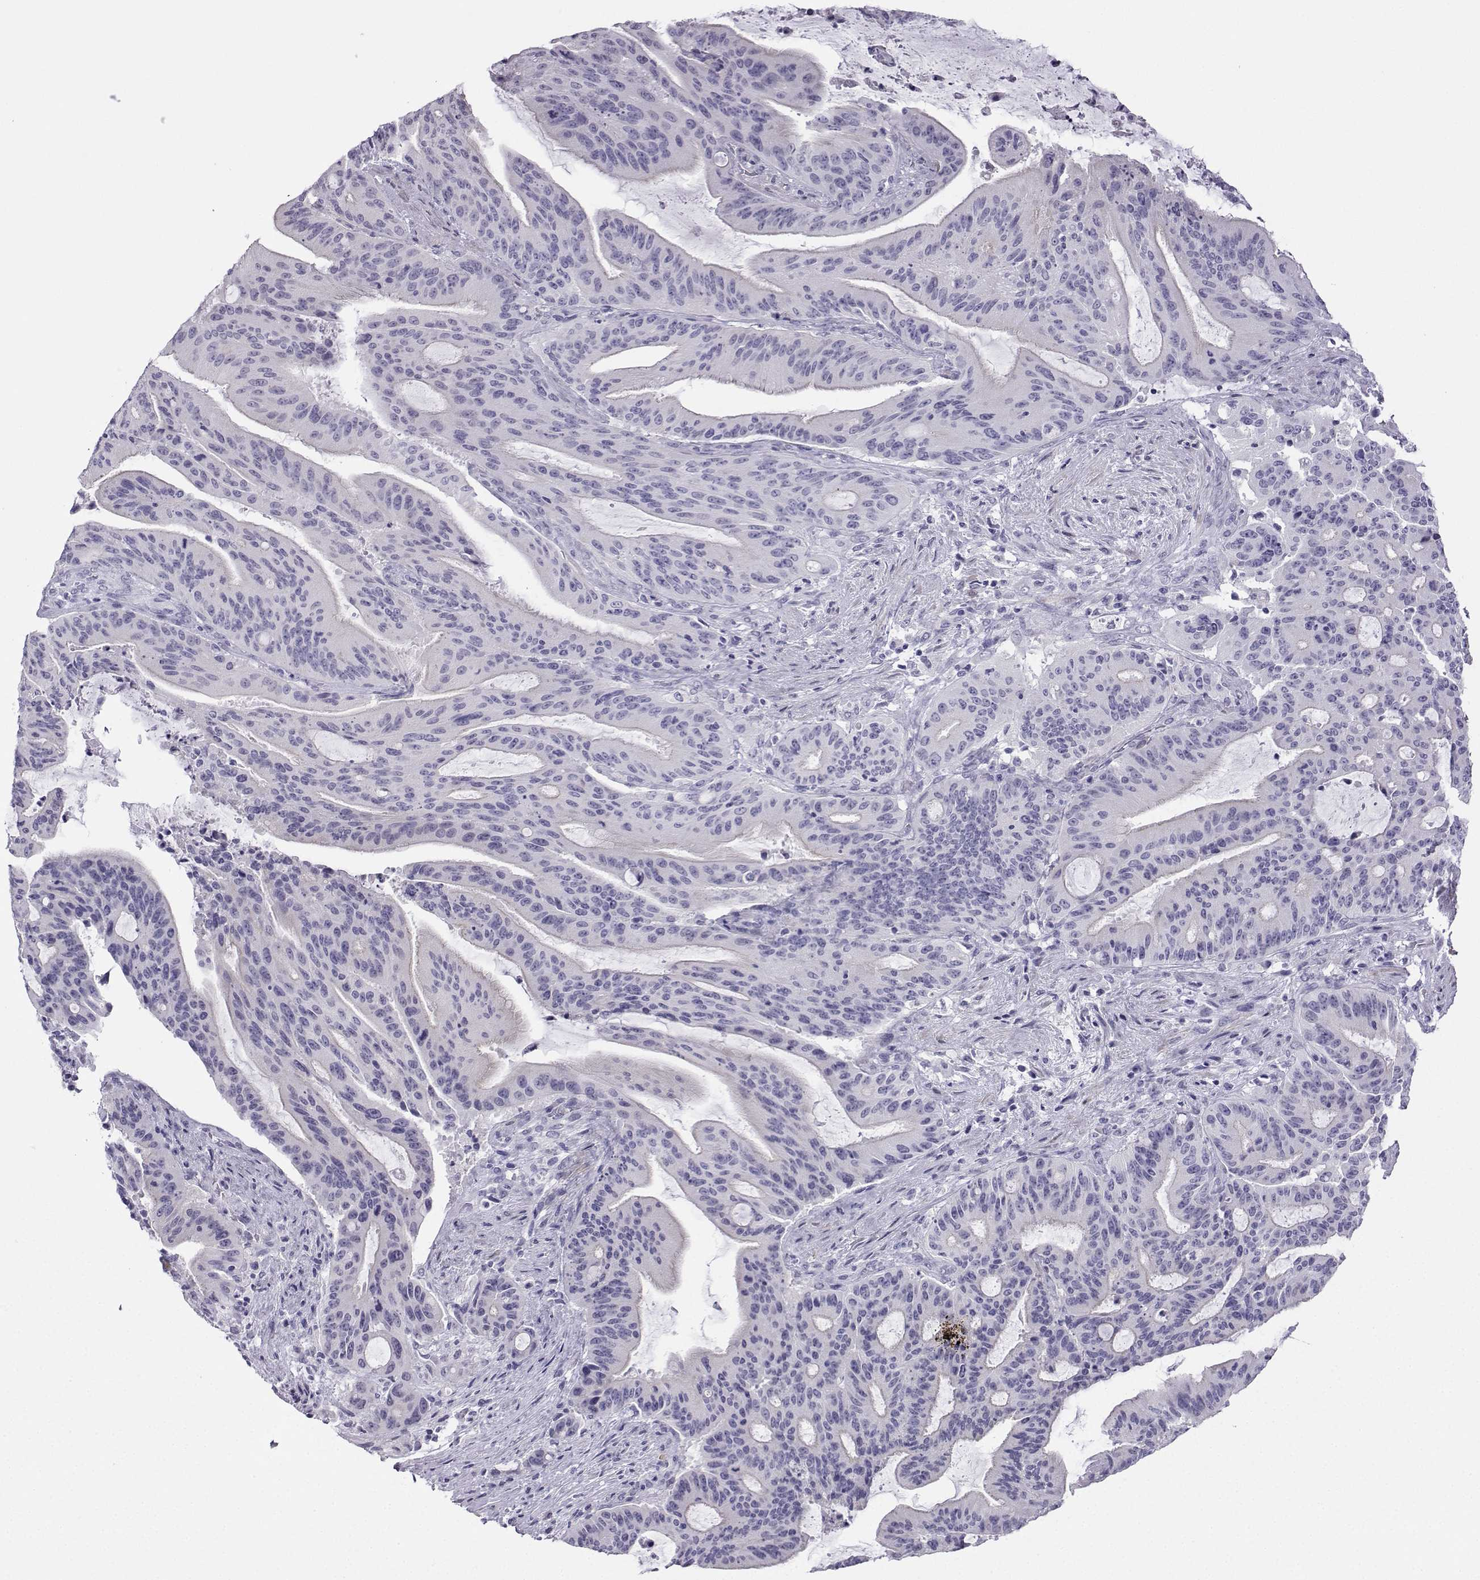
{"staining": {"intensity": "negative", "quantity": "none", "location": "none"}, "tissue": "liver cancer", "cell_type": "Tumor cells", "image_type": "cancer", "snomed": [{"axis": "morphology", "description": "Cholangiocarcinoma"}, {"axis": "topography", "description": "Liver"}], "caption": "High magnification brightfield microscopy of liver cholangiocarcinoma stained with DAB (3,3'-diaminobenzidine) (brown) and counterstained with hematoxylin (blue): tumor cells show no significant expression. Brightfield microscopy of IHC stained with DAB (3,3'-diaminobenzidine) (brown) and hematoxylin (blue), captured at high magnification.", "gene": "KIF17", "patient": {"sex": "female", "age": 73}}